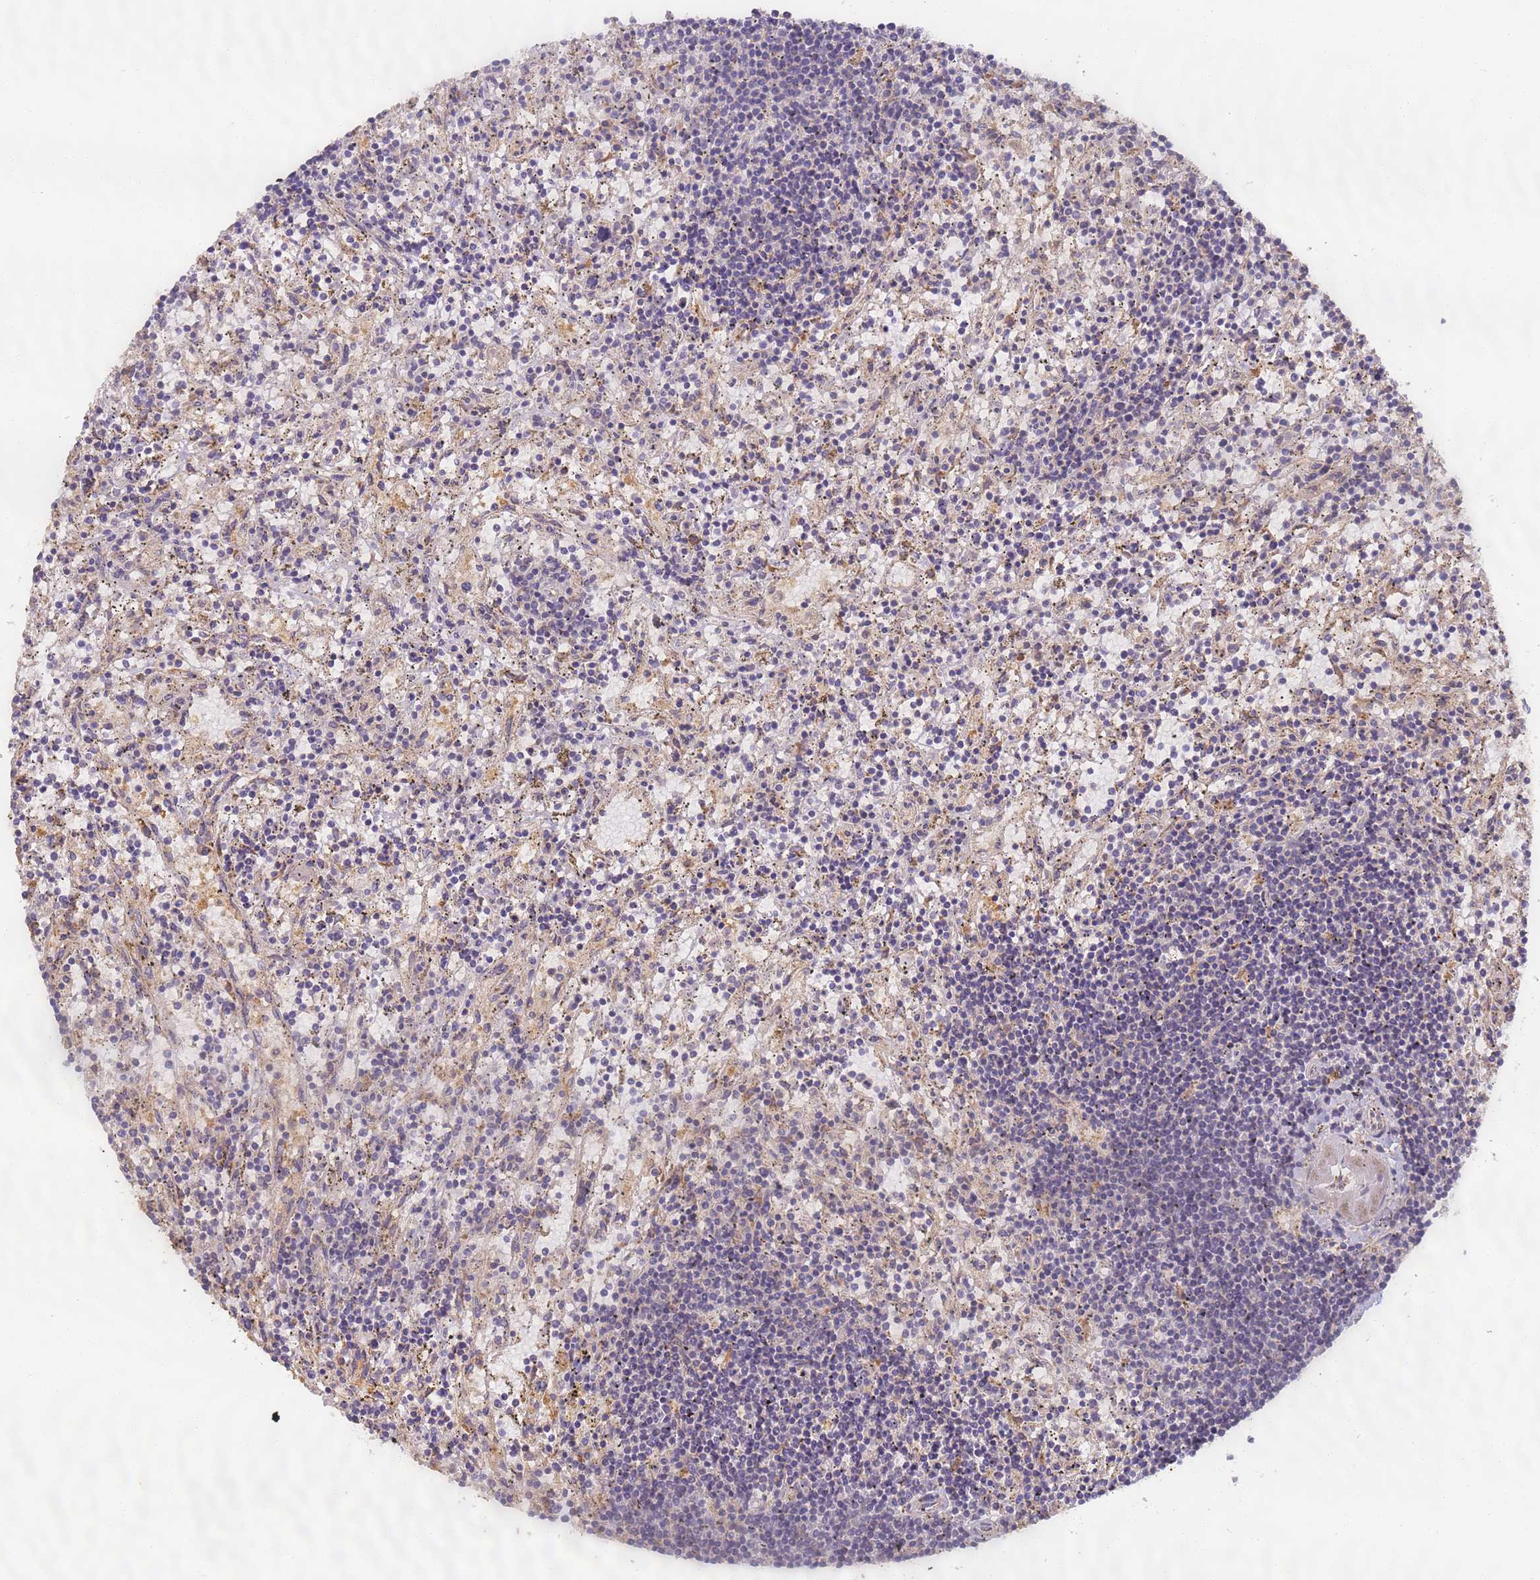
{"staining": {"intensity": "negative", "quantity": "none", "location": "none"}, "tissue": "lymphoma", "cell_type": "Tumor cells", "image_type": "cancer", "snomed": [{"axis": "morphology", "description": "Malignant lymphoma, non-Hodgkin's type, Low grade"}, {"axis": "topography", "description": "Spleen"}], "caption": "This is an immunohistochemistry image of human lymphoma. There is no staining in tumor cells.", "gene": "TIGAR", "patient": {"sex": "male", "age": 76}}